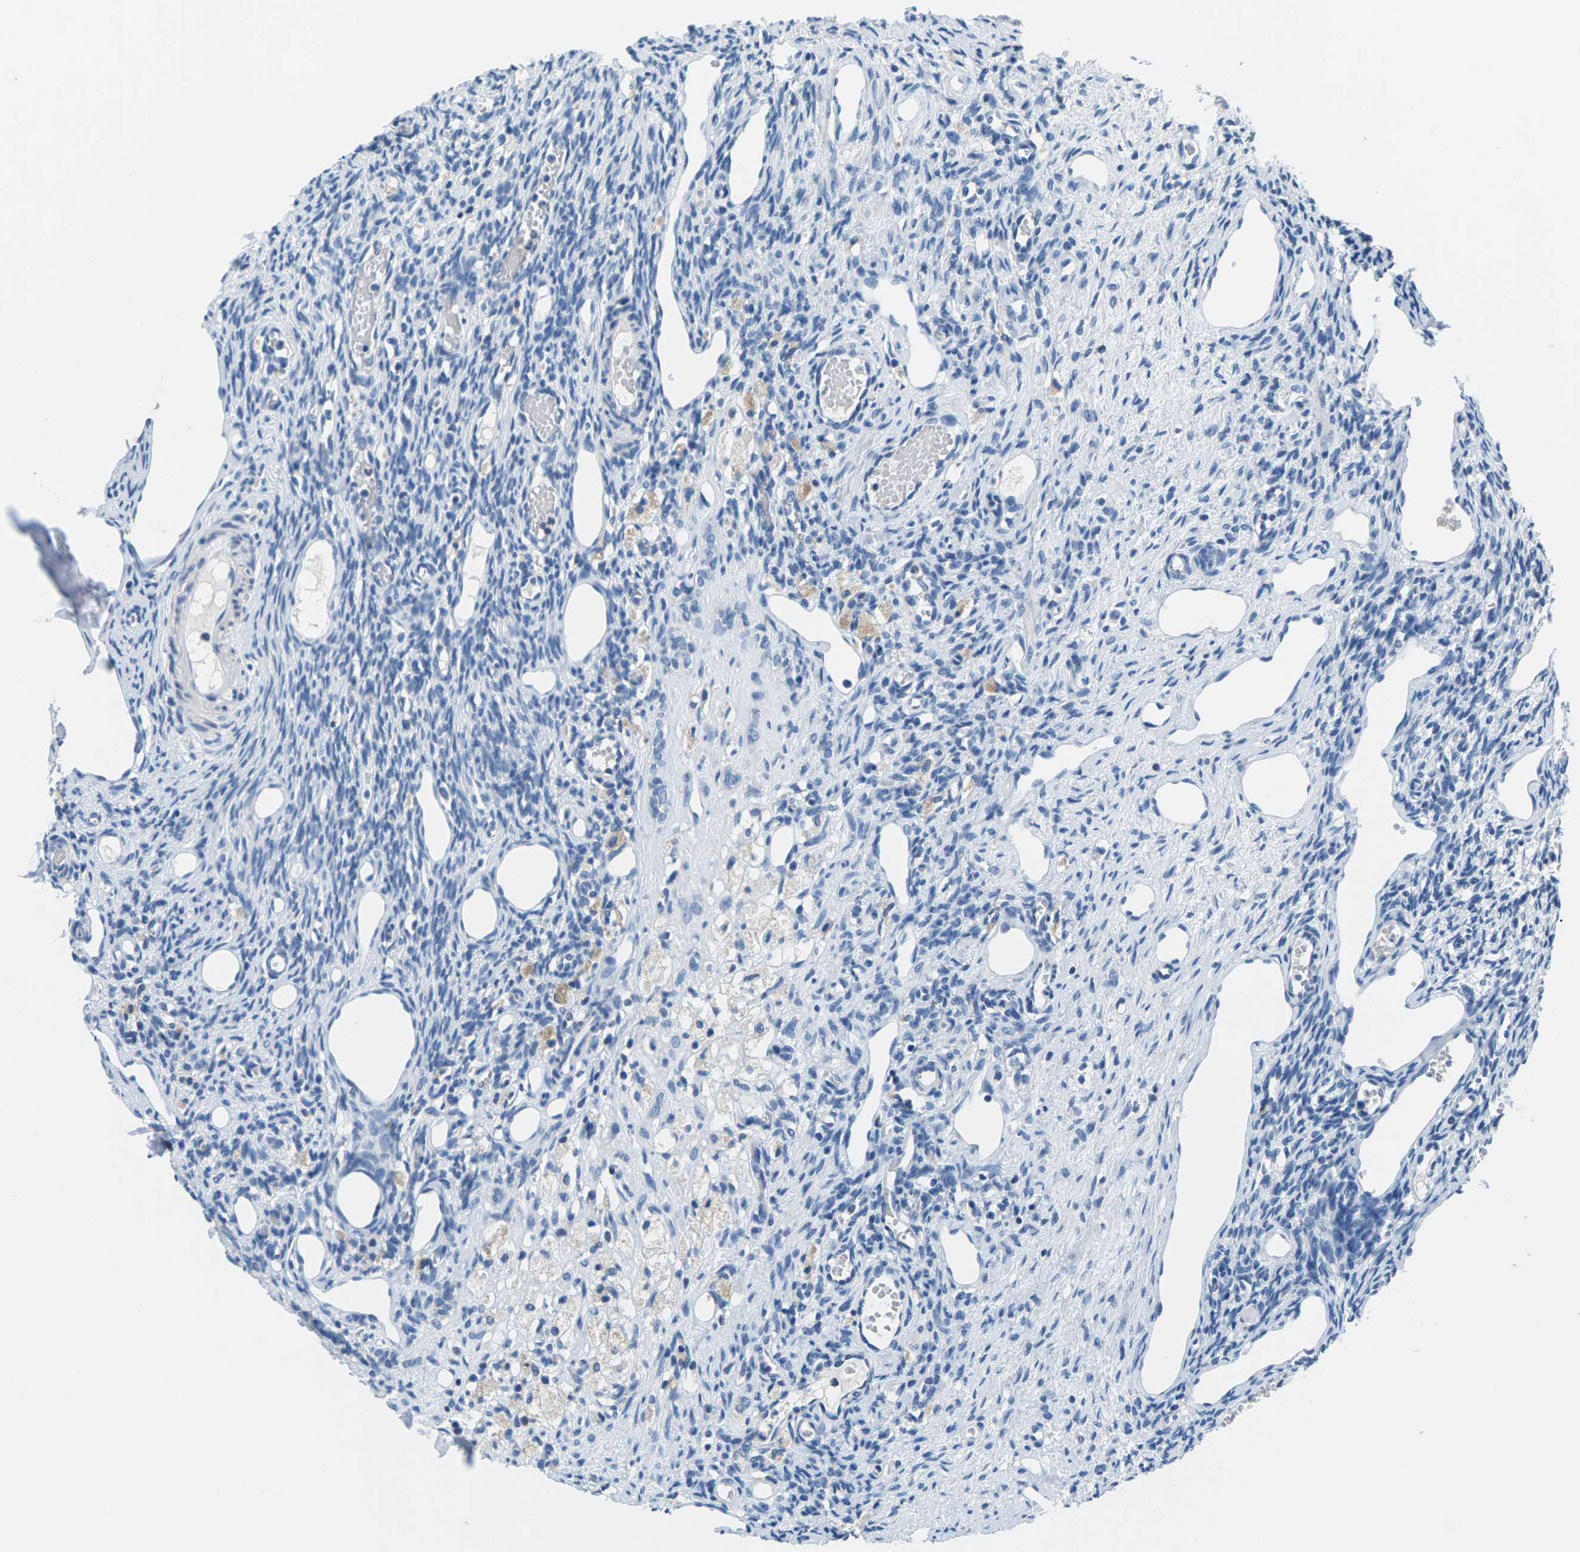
{"staining": {"intensity": "negative", "quantity": "none", "location": "none"}, "tissue": "ovary", "cell_type": "Ovarian stroma cells", "image_type": "normal", "snomed": [{"axis": "morphology", "description": "Normal tissue, NOS"}, {"axis": "topography", "description": "Ovary"}], "caption": "The image displays no significant positivity in ovarian stroma cells of ovary. The staining is performed using DAB (3,3'-diaminobenzidine) brown chromogen with nuclei counter-stained in using hematoxylin.", "gene": "UMOD", "patient": {"sex": "female", "age": 33}}